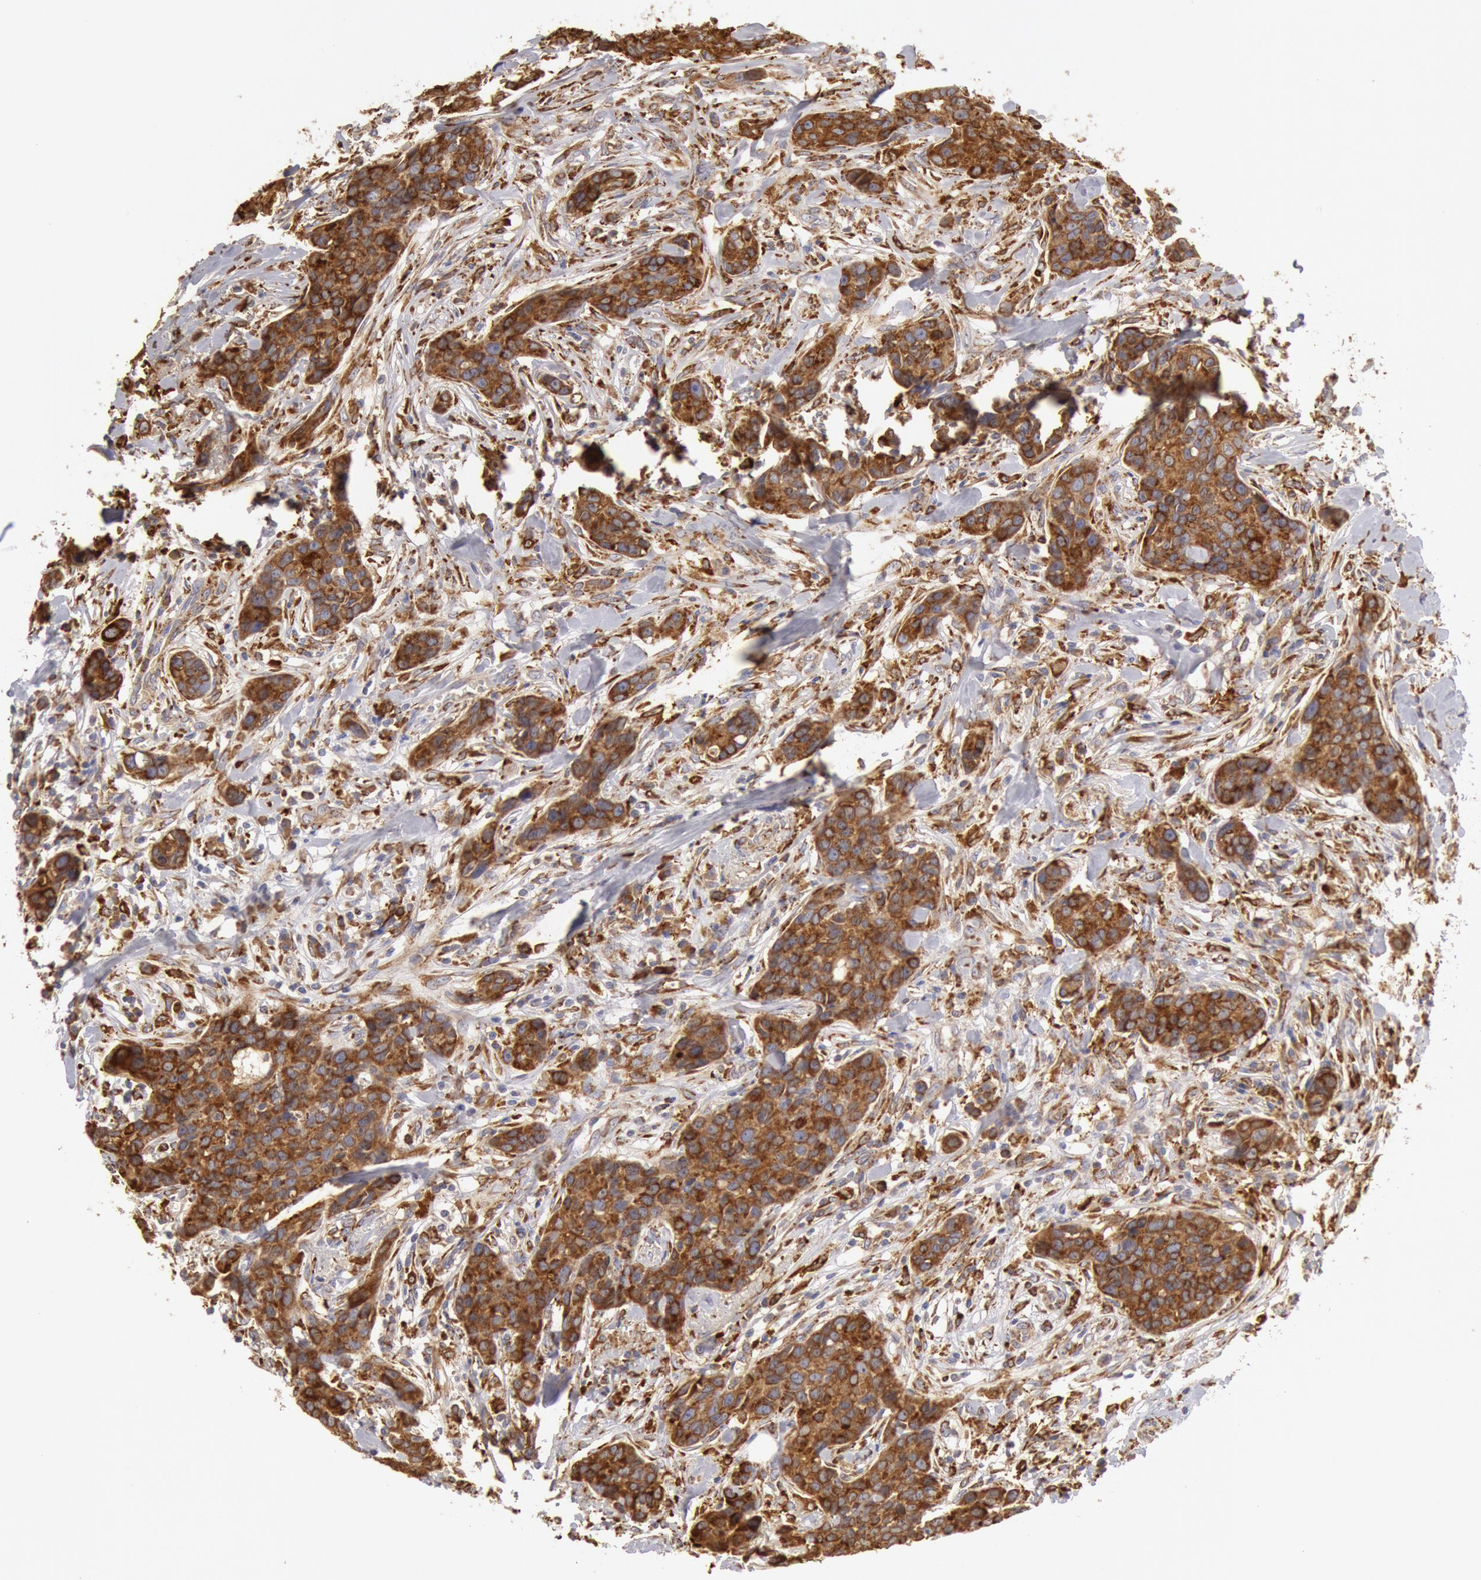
{"staining": {"intensity": "moderate", "quantity": ">75%", "location": "cytoplasmic/membranous"}, "tissue": "breast cancer", "cell_type": "Tumor cells", "image_type": "cancer", "snomed": [{"axis": "morphology", "description": "Duct carcinoma"}, {"axis": "topography", "description": "Breast"}], "caption": "Brown immunohistochemical staining in human breast invasive ductal carcinoma reveals moderate cytoplasmic/membranous staining in about >75% of tumor cells.", "gene": "ERP44", "patient": {"sex": "female", "age": 91}}